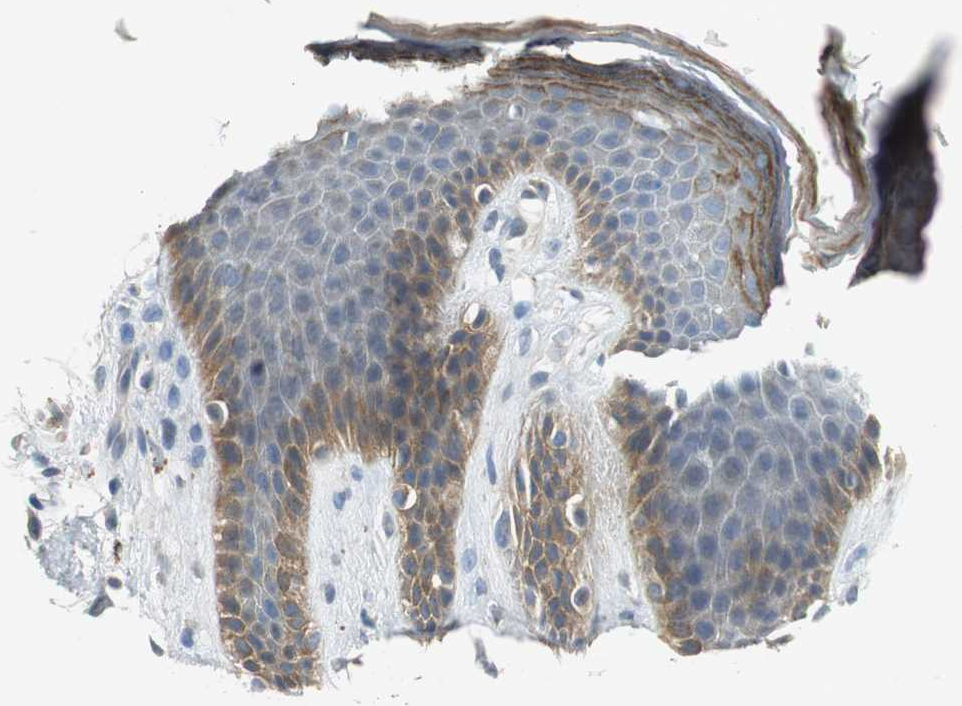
{"staining": {"intensity": "moderate", "quantity": "25%-75%", "location": "cytoplasmic/membranous"}, "tissue": "skin", "cell_type": "Epidermal cells", "image_type": "normal", "snomed": [{"axis": "morphology", "description": "Normal tissue, NOS"}, {"axis": "topography", "description": "Anal"}], "caption": "Immunohistochemical staining of unremarkable human skin shows moderate cytoplasmic/membranous protein expression in approximately 25%-75% of epidermal cells.", "gene": "GLCCI1", "patient": {"sex": "female", "age": 46}}